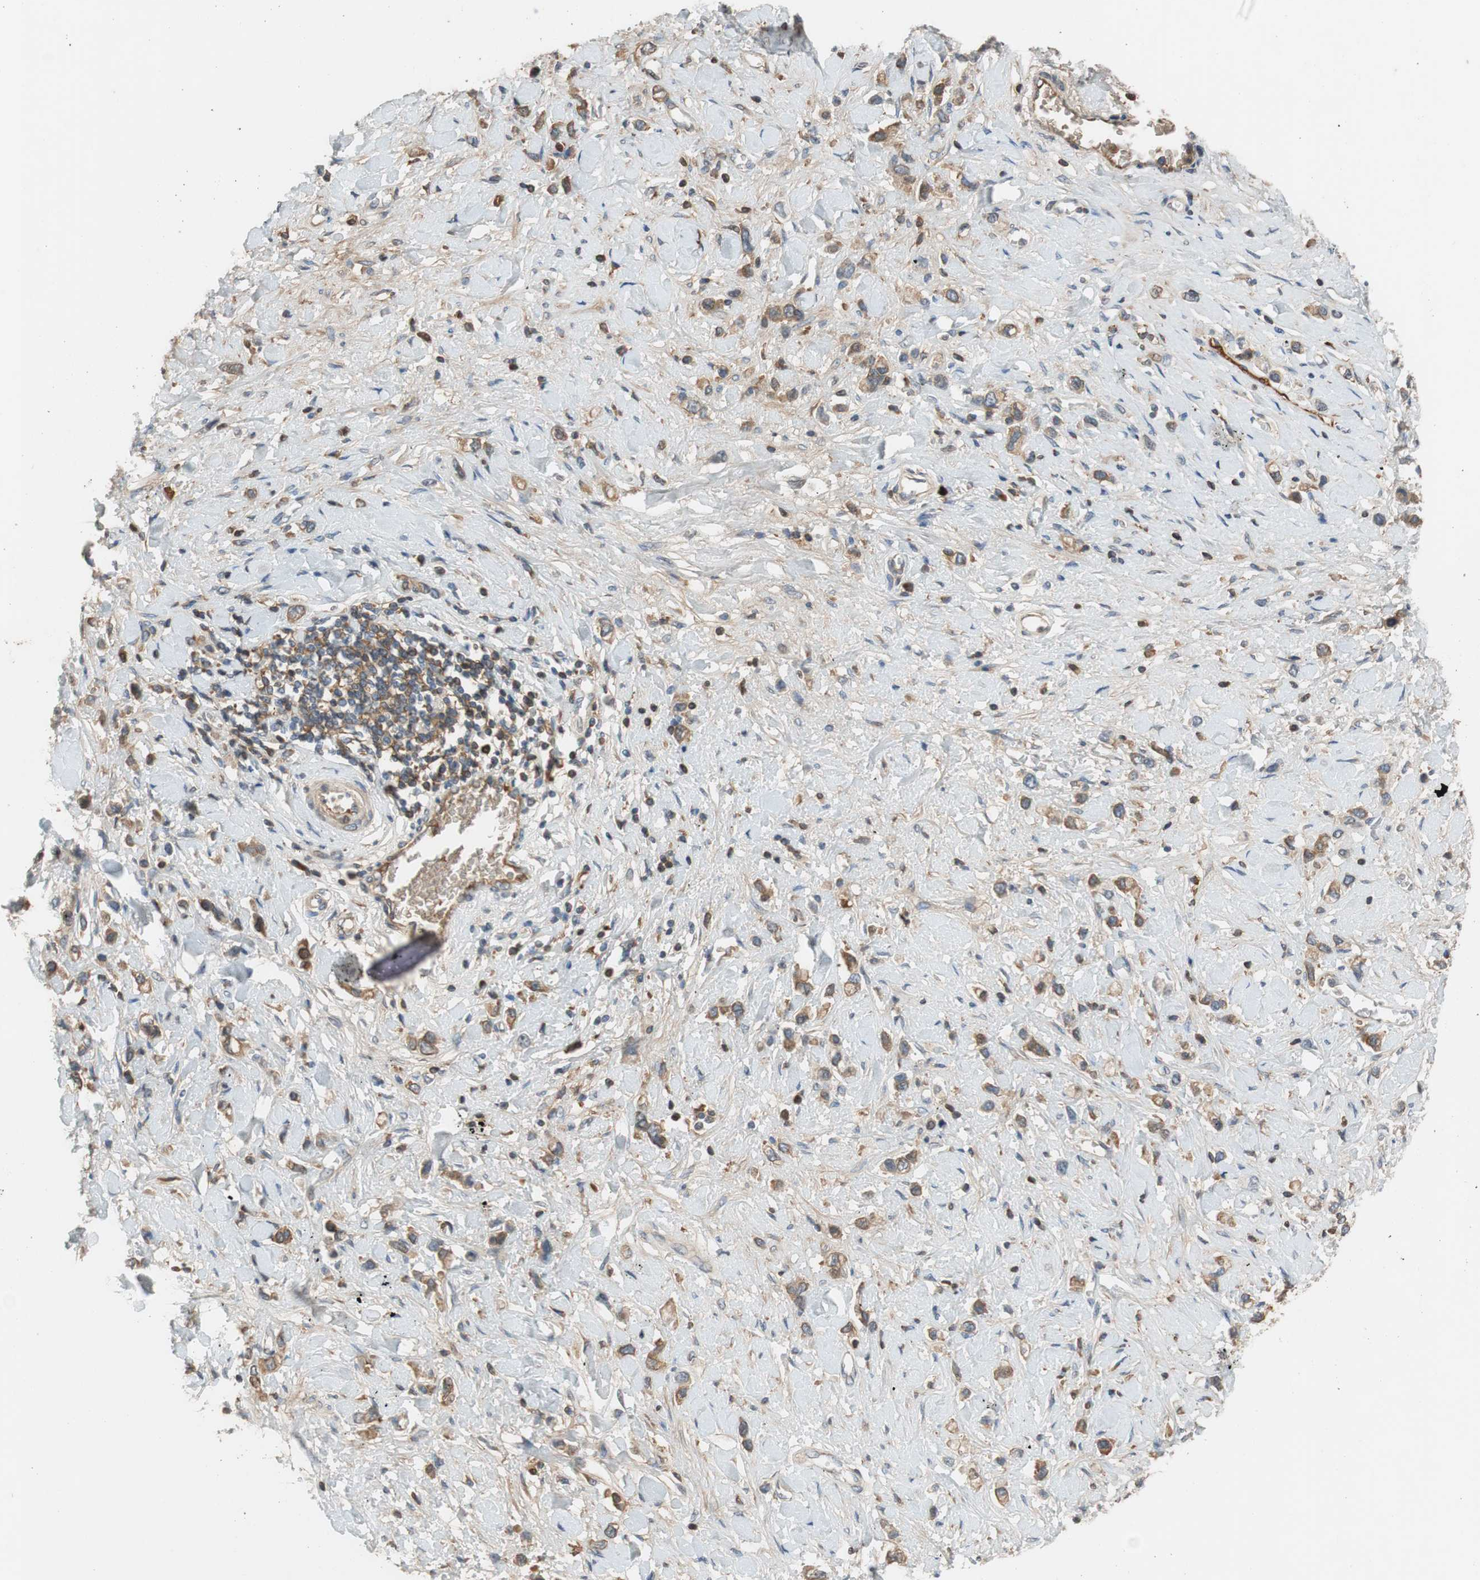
{"staining": {"intensity": "moderate", "quantity": ">75%", "location": "cytoplasmic/membranous"}, "tissue": "stomach cancer", "cell_type": "Tumor cells", "image_type": "cancer", "snomed": [{"axis": "morphology", "description": "Normal tissue, NOS"}, {"axis": "morphology", "description": "Adenocarcinoma, NOS"}, {"axis": "topography", "description": "Stomach, upper"}, {"axis": "topography", "description": "Stomach"}], "caption": "Immunohistochemistry (IHC) staining of stomach cancer (adenocarcinoma), which displays medium levels of moderate cytoplasmic/membranous positivity in about >75% of tumor cells indicating moderate cytoplasmic/membranous protein positivity. The staining was performed using DAB (3,3'-diaminobenzidine) (brown) for protein detection and nuclei were counterstained in hematoxylin (blue).", "gene": "C4A", "patient": {"sex": "female", "age": 65}}